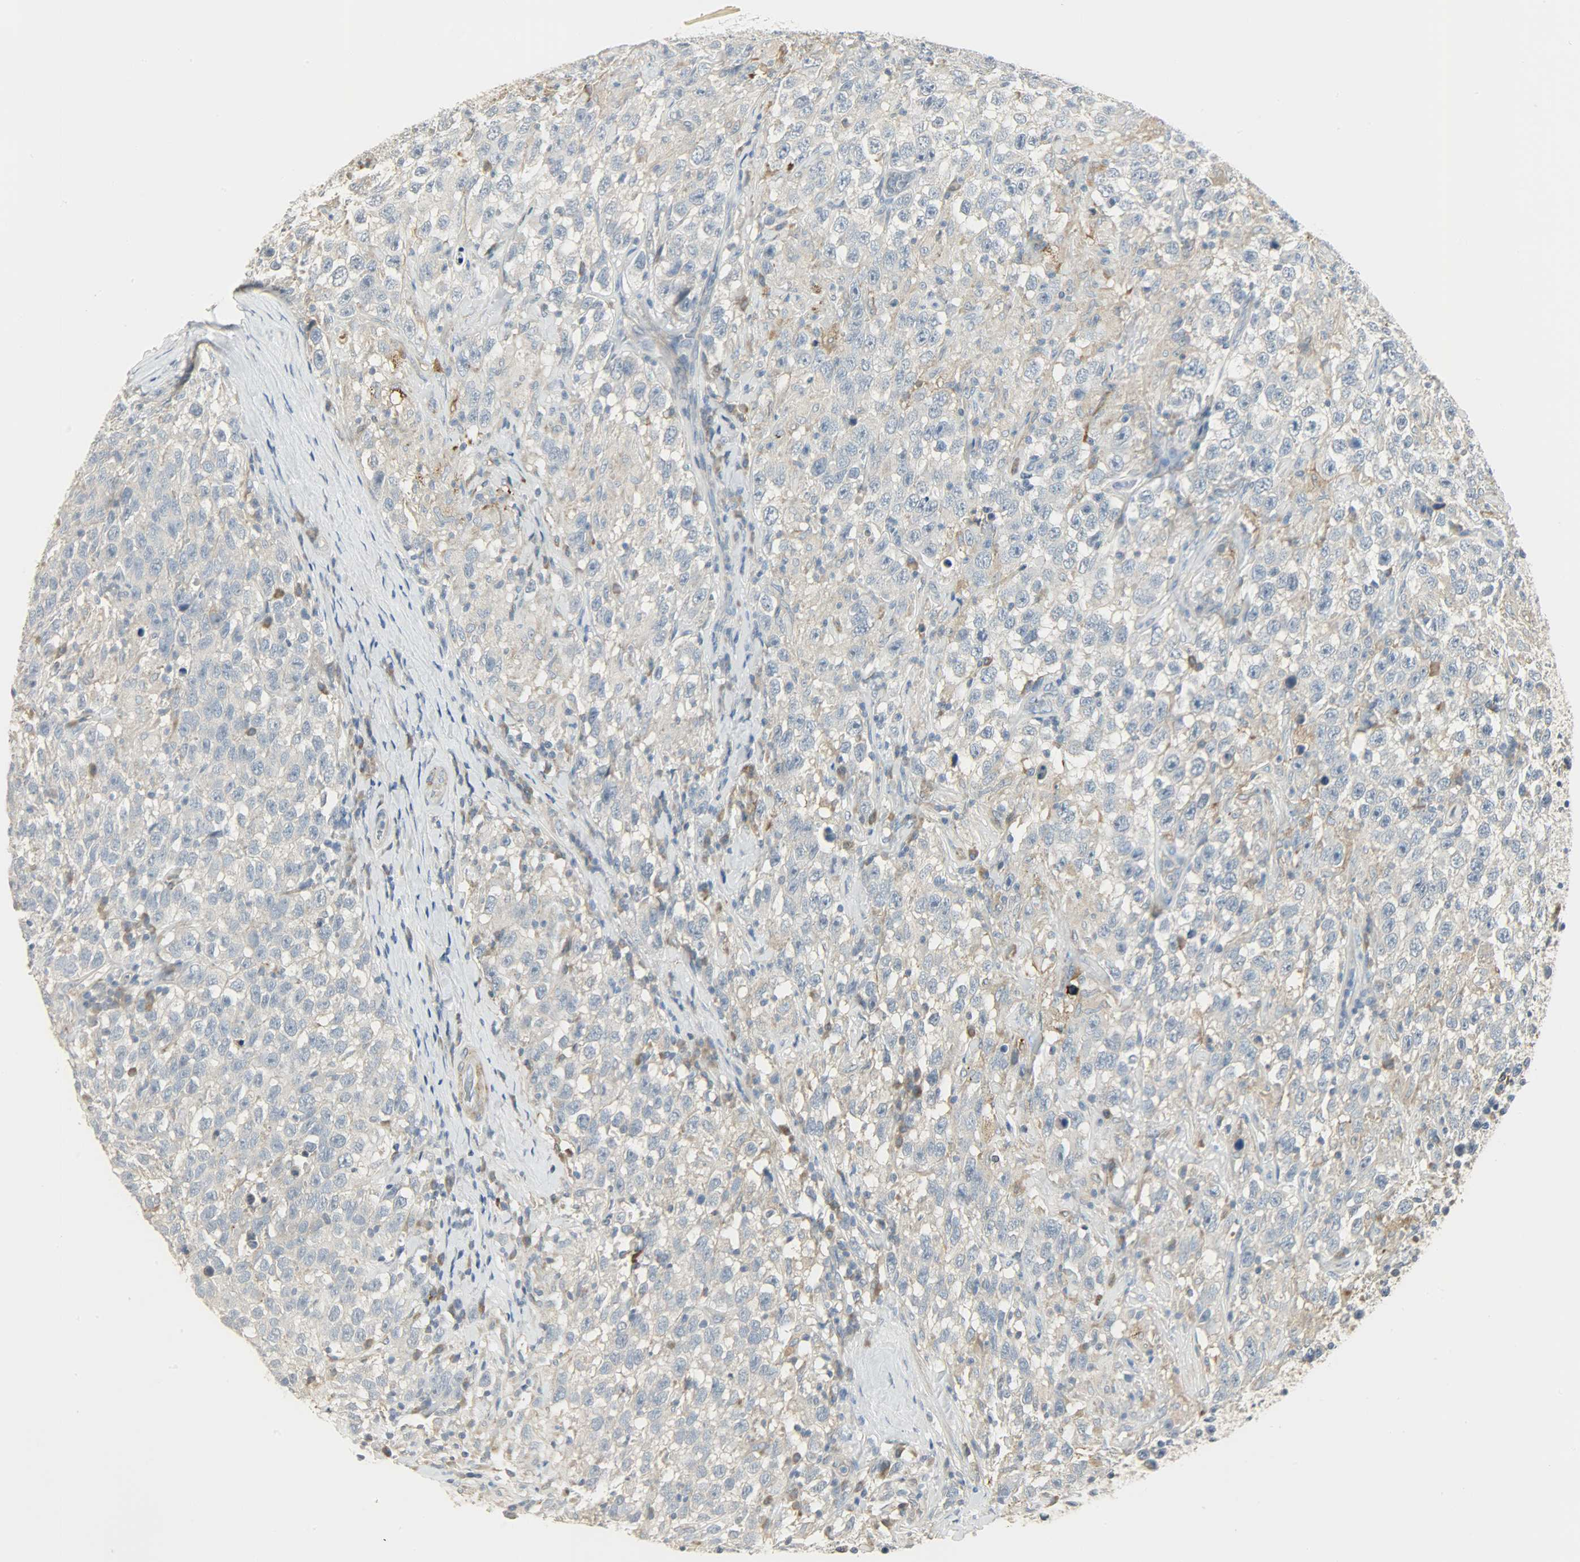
{"staining": {"intensity": "negative", "quantity": "none", "location": "none"}, "tissue": "testis cancer", "cell_type": "Tumor cells", "image_type": "cancer", "snomed": [{"axis": "morphology", "description": "Seminoma, NOS"}, {"axis": "topography", "description": "Testis"}], "caption": "This image is of testis seminoma stained with IHC to label a protein in brown with the nuclei are counter-stained blue. There is no positivity in tumor cells.", "gene": "ENPEP", "patient": {"sex": "male", "age": 41}}